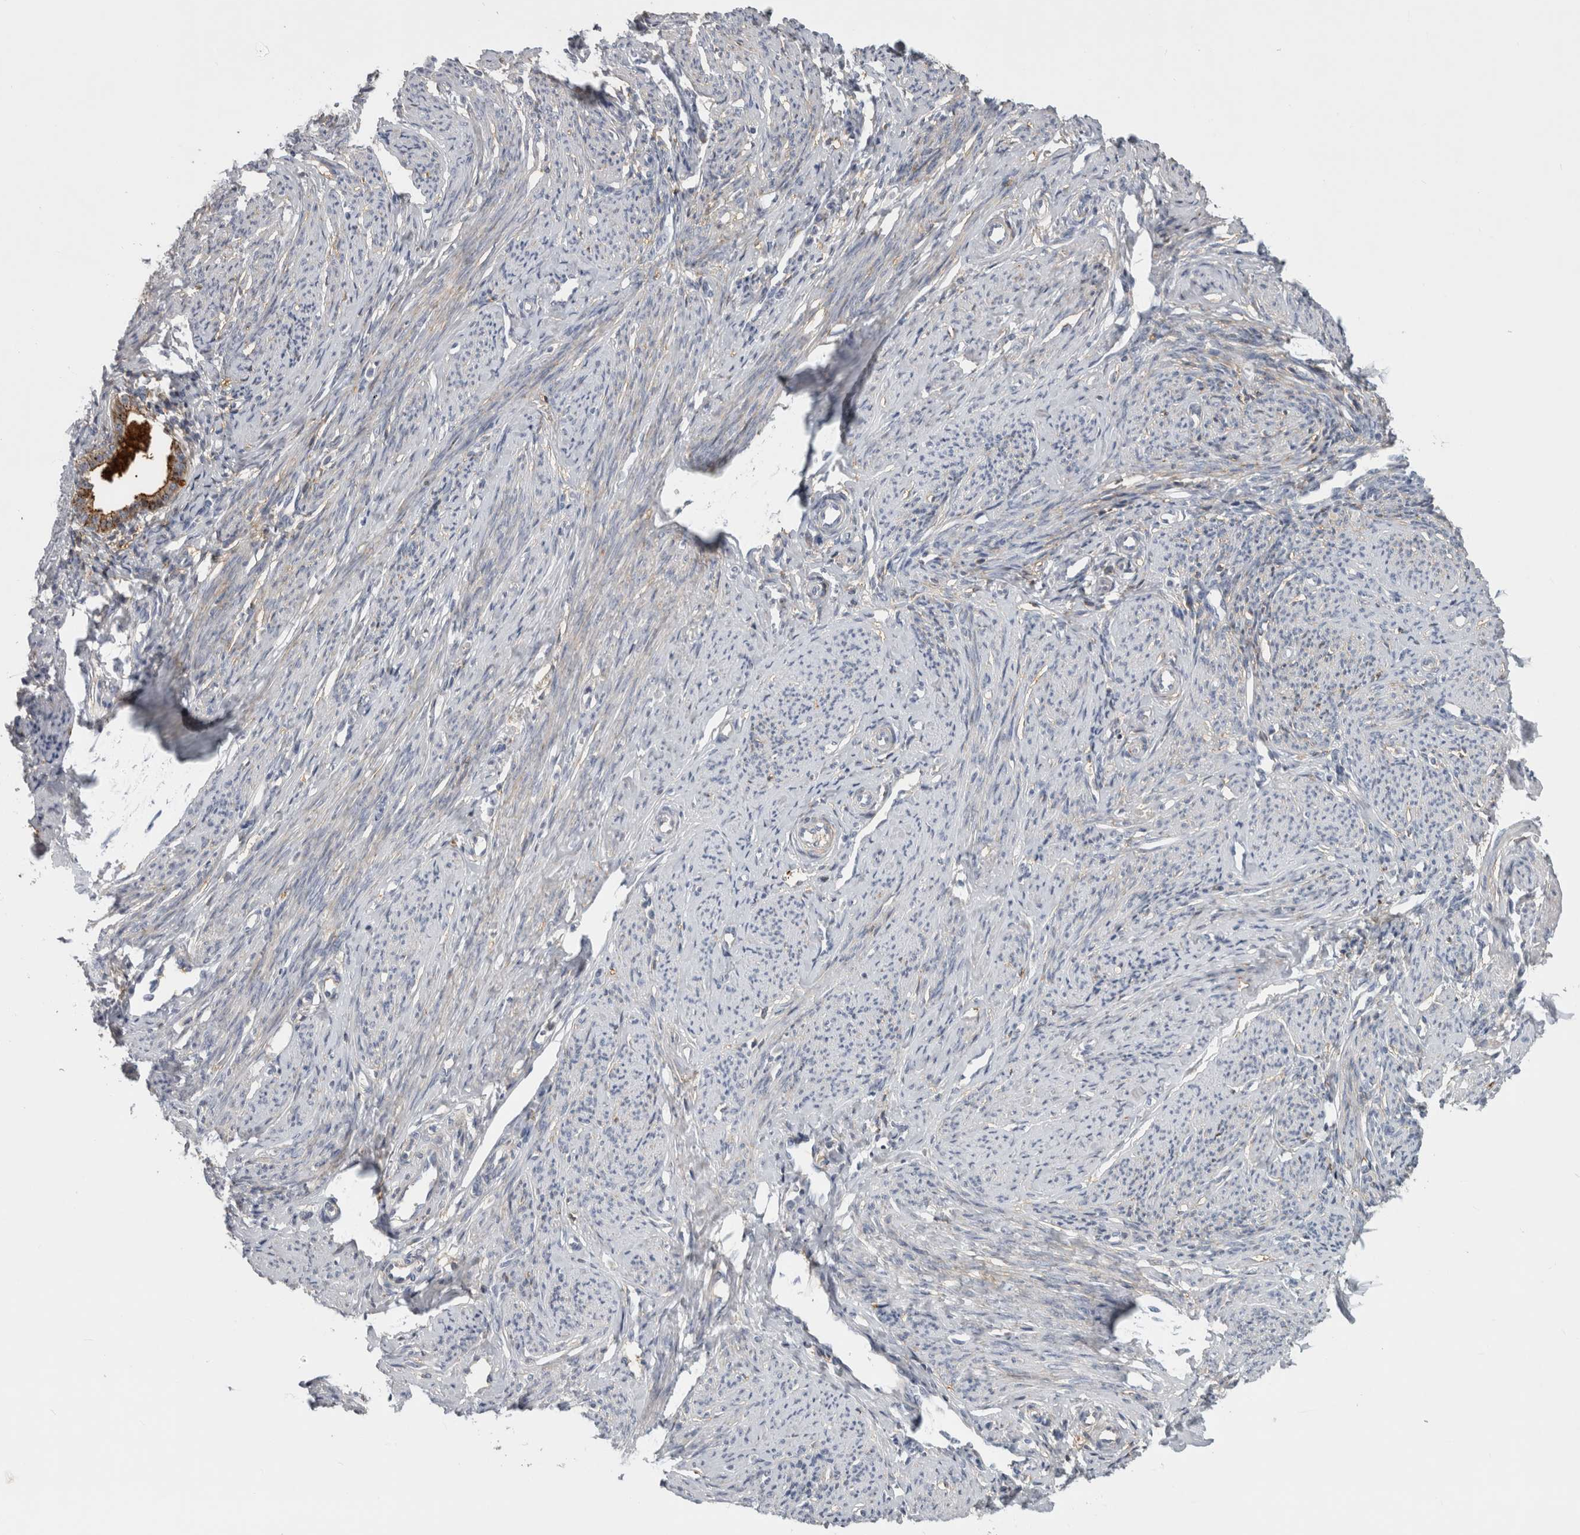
{"staining": {"intensity": "moderate", "quantity": "25%-75%", "location": "cytoplasmic/membranous"}, "tissue": "endometrium", "cell_type": "Cells in endometrial stroma", "image_type": "normal", "snomed": [{"axis": "morphology", "description": "Normal tissue, NOS"}, {"axis": "topography", "description": "Endometrium"}], "caption": "Immunohistochemical staining of unremarkable human endometrium demonstrates moderate cytoplasmic/membranous protein expression in approximately 25%-75% of cells in endometrial stroma.", "gene": "DNAJC24", "patient": {"sex": "female", "age": 56}}